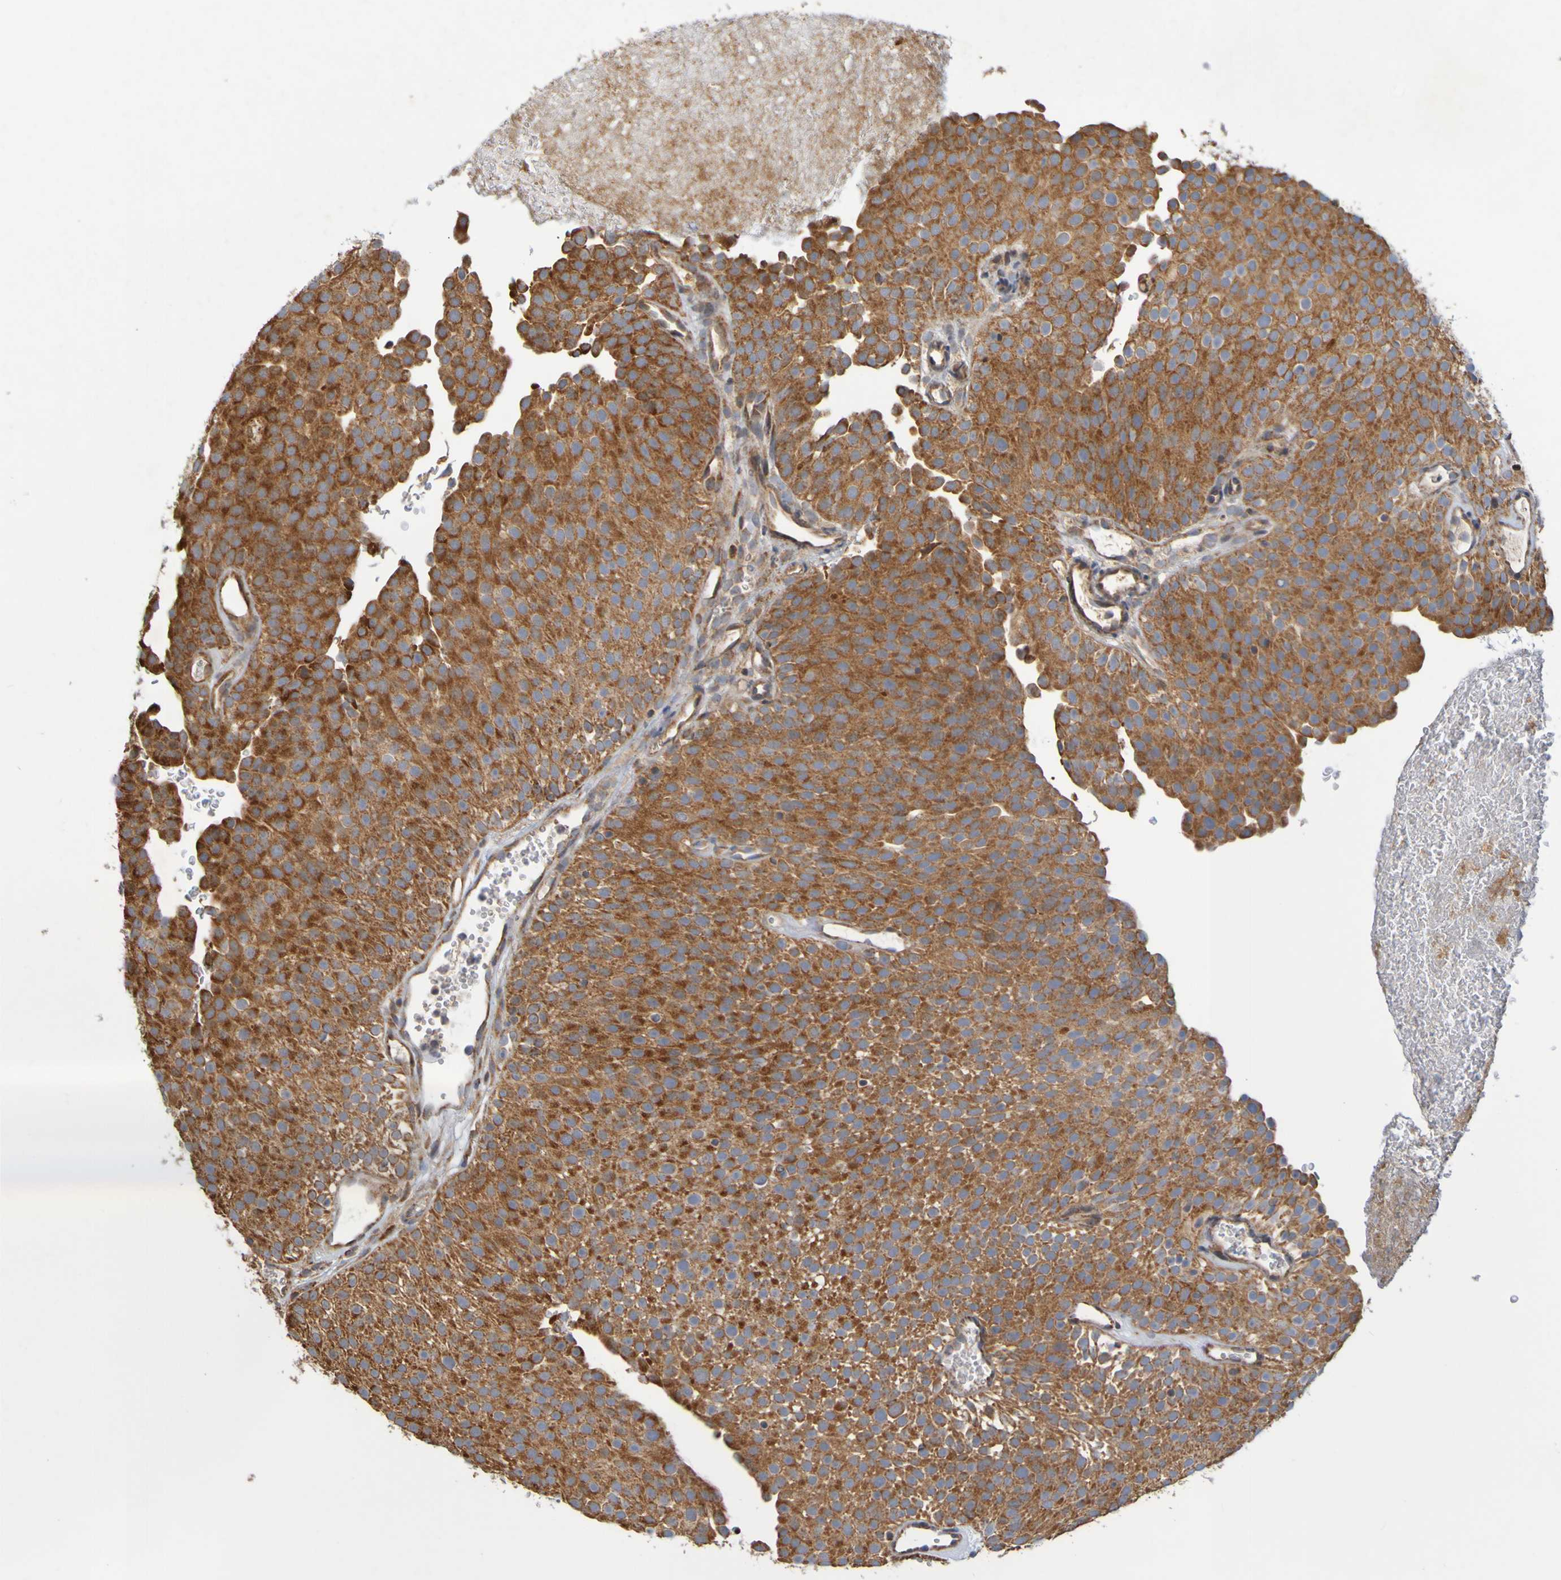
{"staining": {"intensity": "strong", "quantity": ">75%", "location": "cytoplasmic/membranous"}, "tissue": "urothelial cancer", "cell_type": "Tumor cells", "image_type": "cancer", "snomed": [{"axis": "morphology", "description": "Urothelial carcinoma, Low grade"}, {"axis": "topography", "description": "Urinary bladder"}], "caption": "Immunohistochemistry histopathology image of human urothelial cancer stained for a protein (brown), which reveals high levels of strong cytoplasmic/membranous staining in about >75% of tumor cells.", "gene": "TMBIM1", "patient": {"sex": "male", "age": 78}}